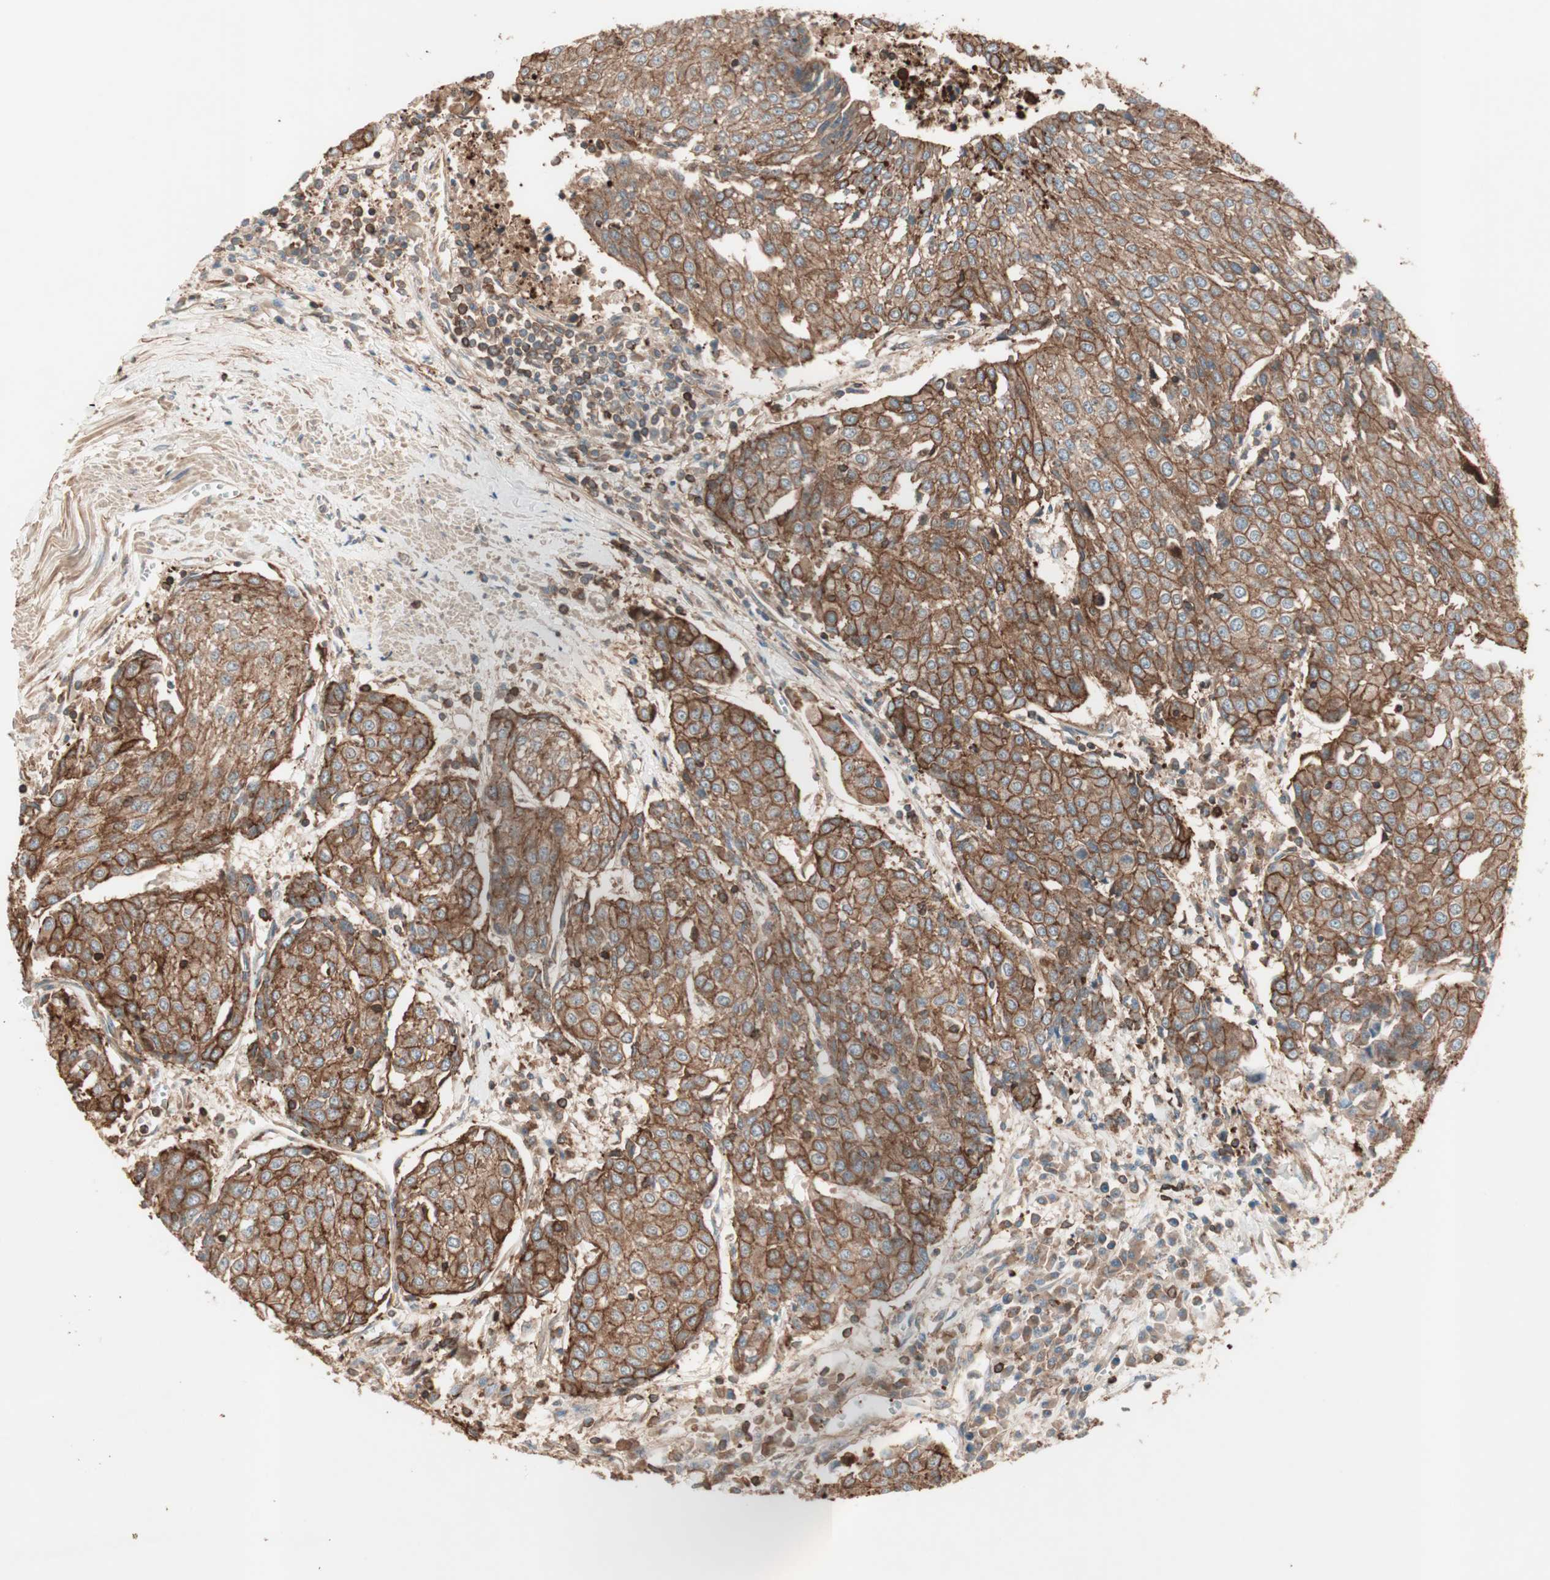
{"staining": {"intensity": "strong", "quantity": ">75%", "location": "cytoplasmic/membranous"}, "tissue": "urothelial cancer", "cell_type": "Tumor cells", "image_type": "cancer", "snomed": [{"axis": "morphology", "description": "Urothelial carcinoma, High grade"}, {"axis": "topography", "description": "Urinary bladder"}], "caption": "Urothelial cancer stained with a protein marker shows strong staining in tumor cells.", "gene": "TCP11L1", "patient": {"sex": "female", "age": 85}}